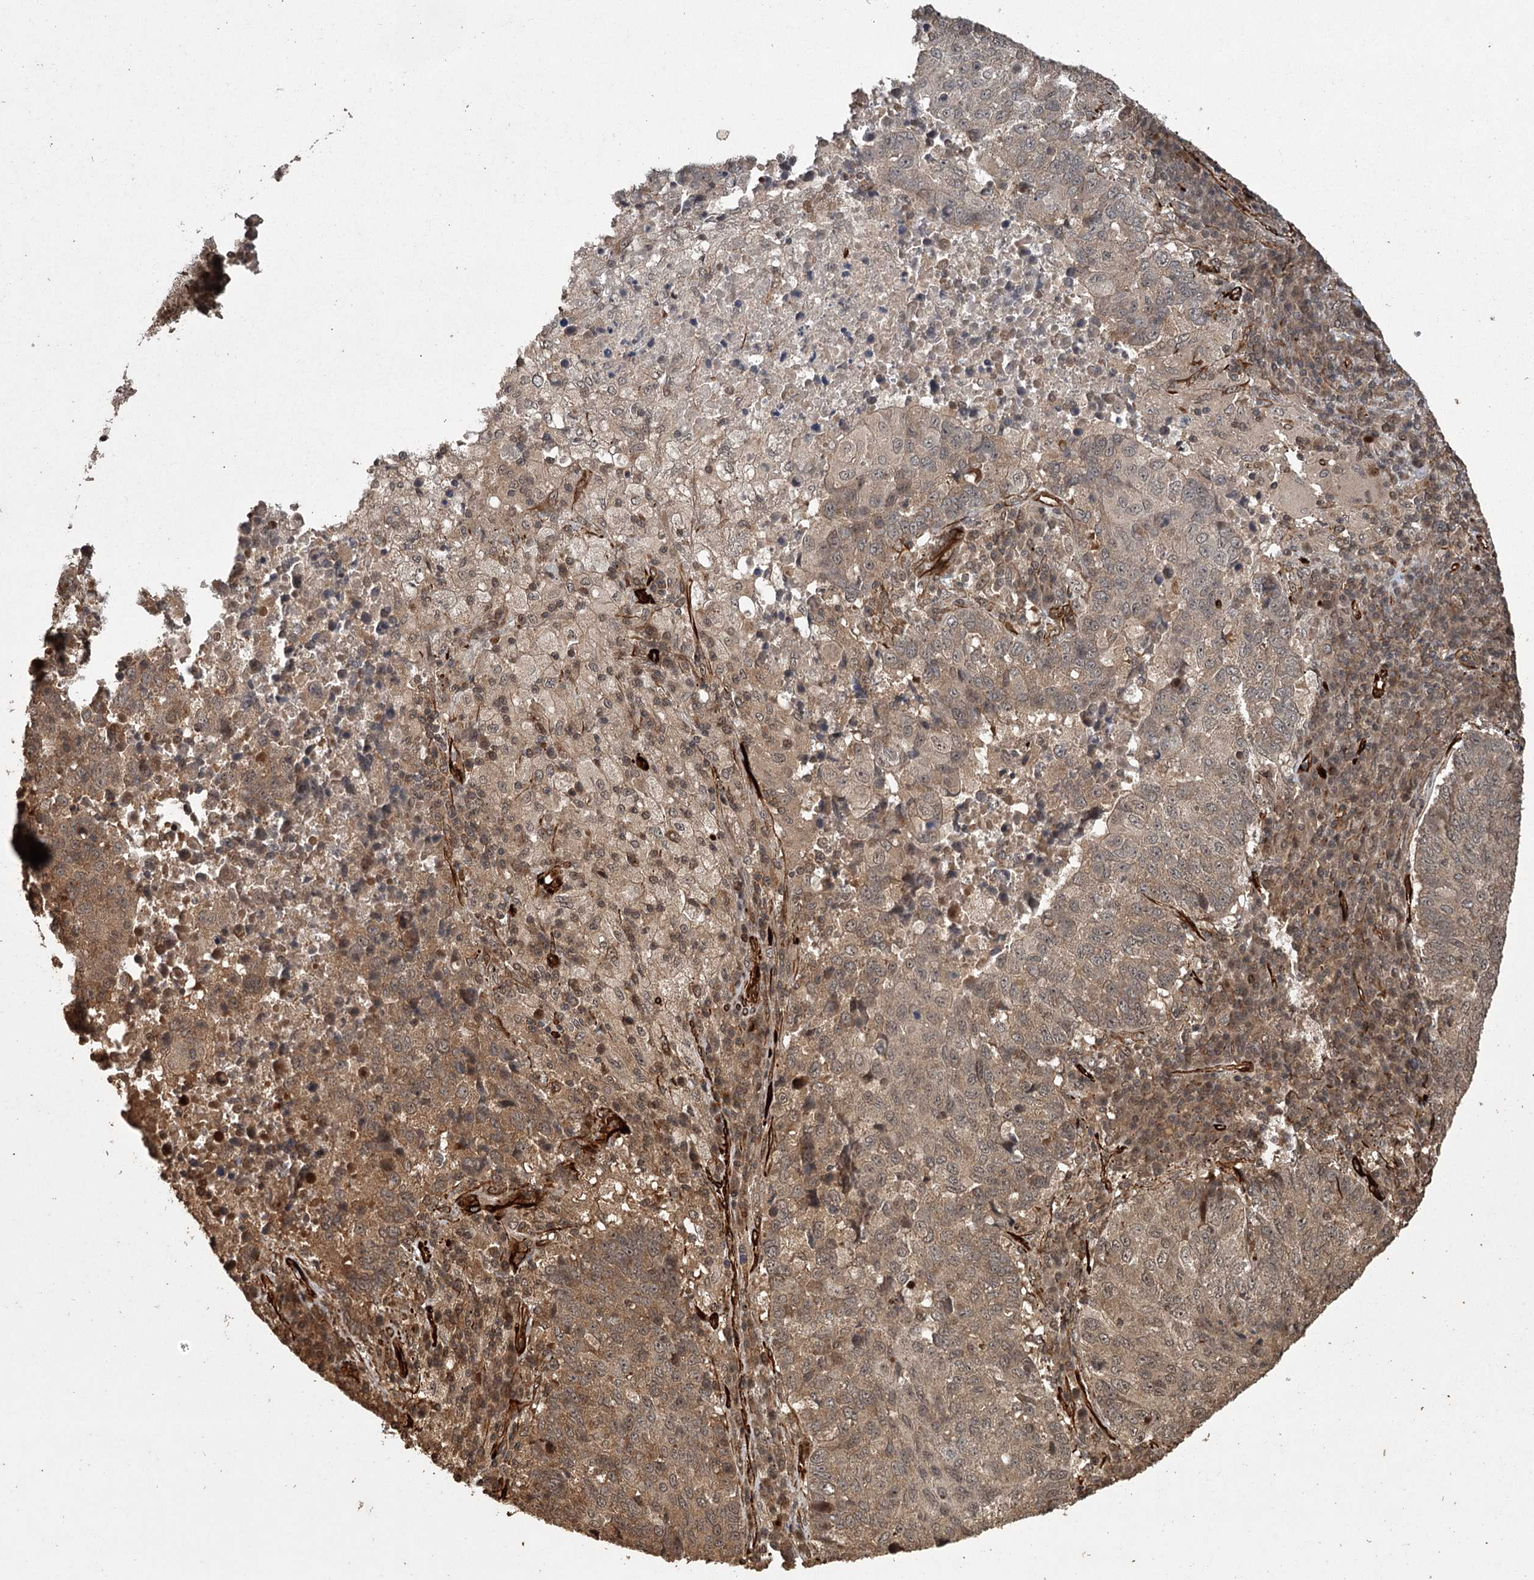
{"staining": {"intensity": "moderate", "quantity": "25%-75%", "location": "cytoplasmic/membranous,nuclear"}, "tissue": "lung cancer", "cell_type": "Tumor cells", "image_type": "cancer", "snomed": [{"axis": "morphology", "description": "Squamous cell carcinoma, NOS"}, {"axis": "topography", "description": "Lung"}], "caption": "The immunohistochemical stain highlights moderate cytoplasmic/membranous and nuclear positivity in tumor cells of lung squamous cell carcinoma tissue.", "gene": "RPAP3", "patient": {"sex": "male", "age": 73}}